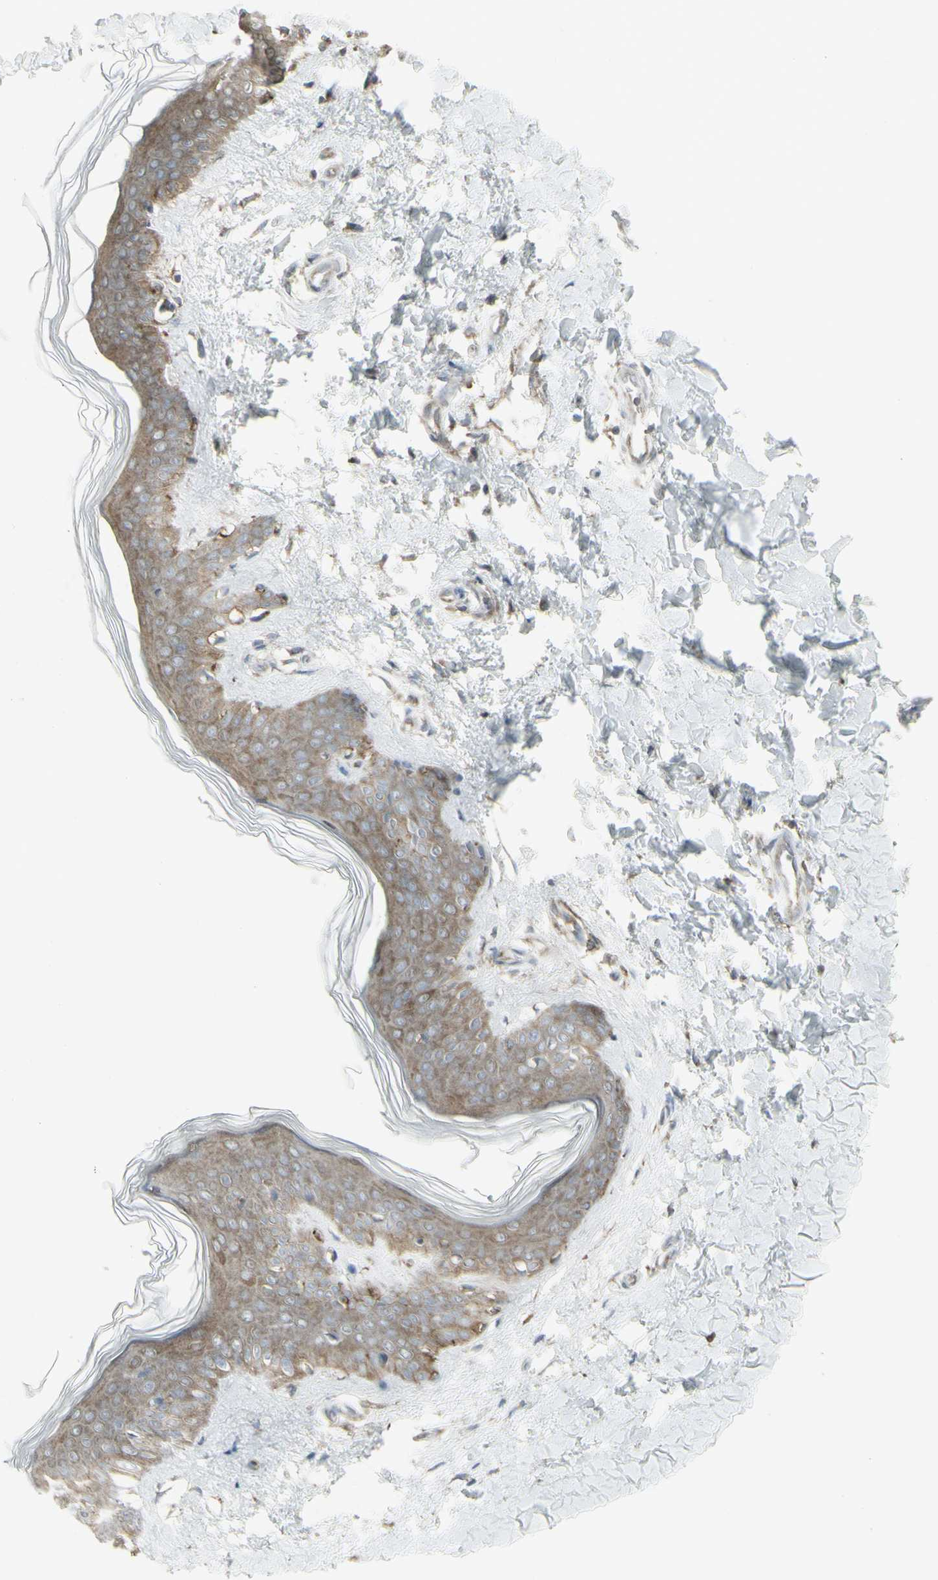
{"staining": {"intensity": "moderate", "quantity": ">75%", "location": "cytoplasmic/membranous"}, "tissue": "skin", "cell_type": "Fibroblasts", "image_type": "normal", "snomed": [{"axis": "morphology", "description": "Normal tissue, NOS"}, {"axis": "topography", "description": "Skin"}], "caption": "Protein staining exhibits moderate cytoplasmic/membranous expression in approximately >75% of fibroblasts in normal skin. The staining is performed using DAB brown chromogen to label protein expression. The nuclei are counter-stained blue using hematoxylin.", "gene": "FKBP3", "patient": {"sex": "female", "age": 41}}